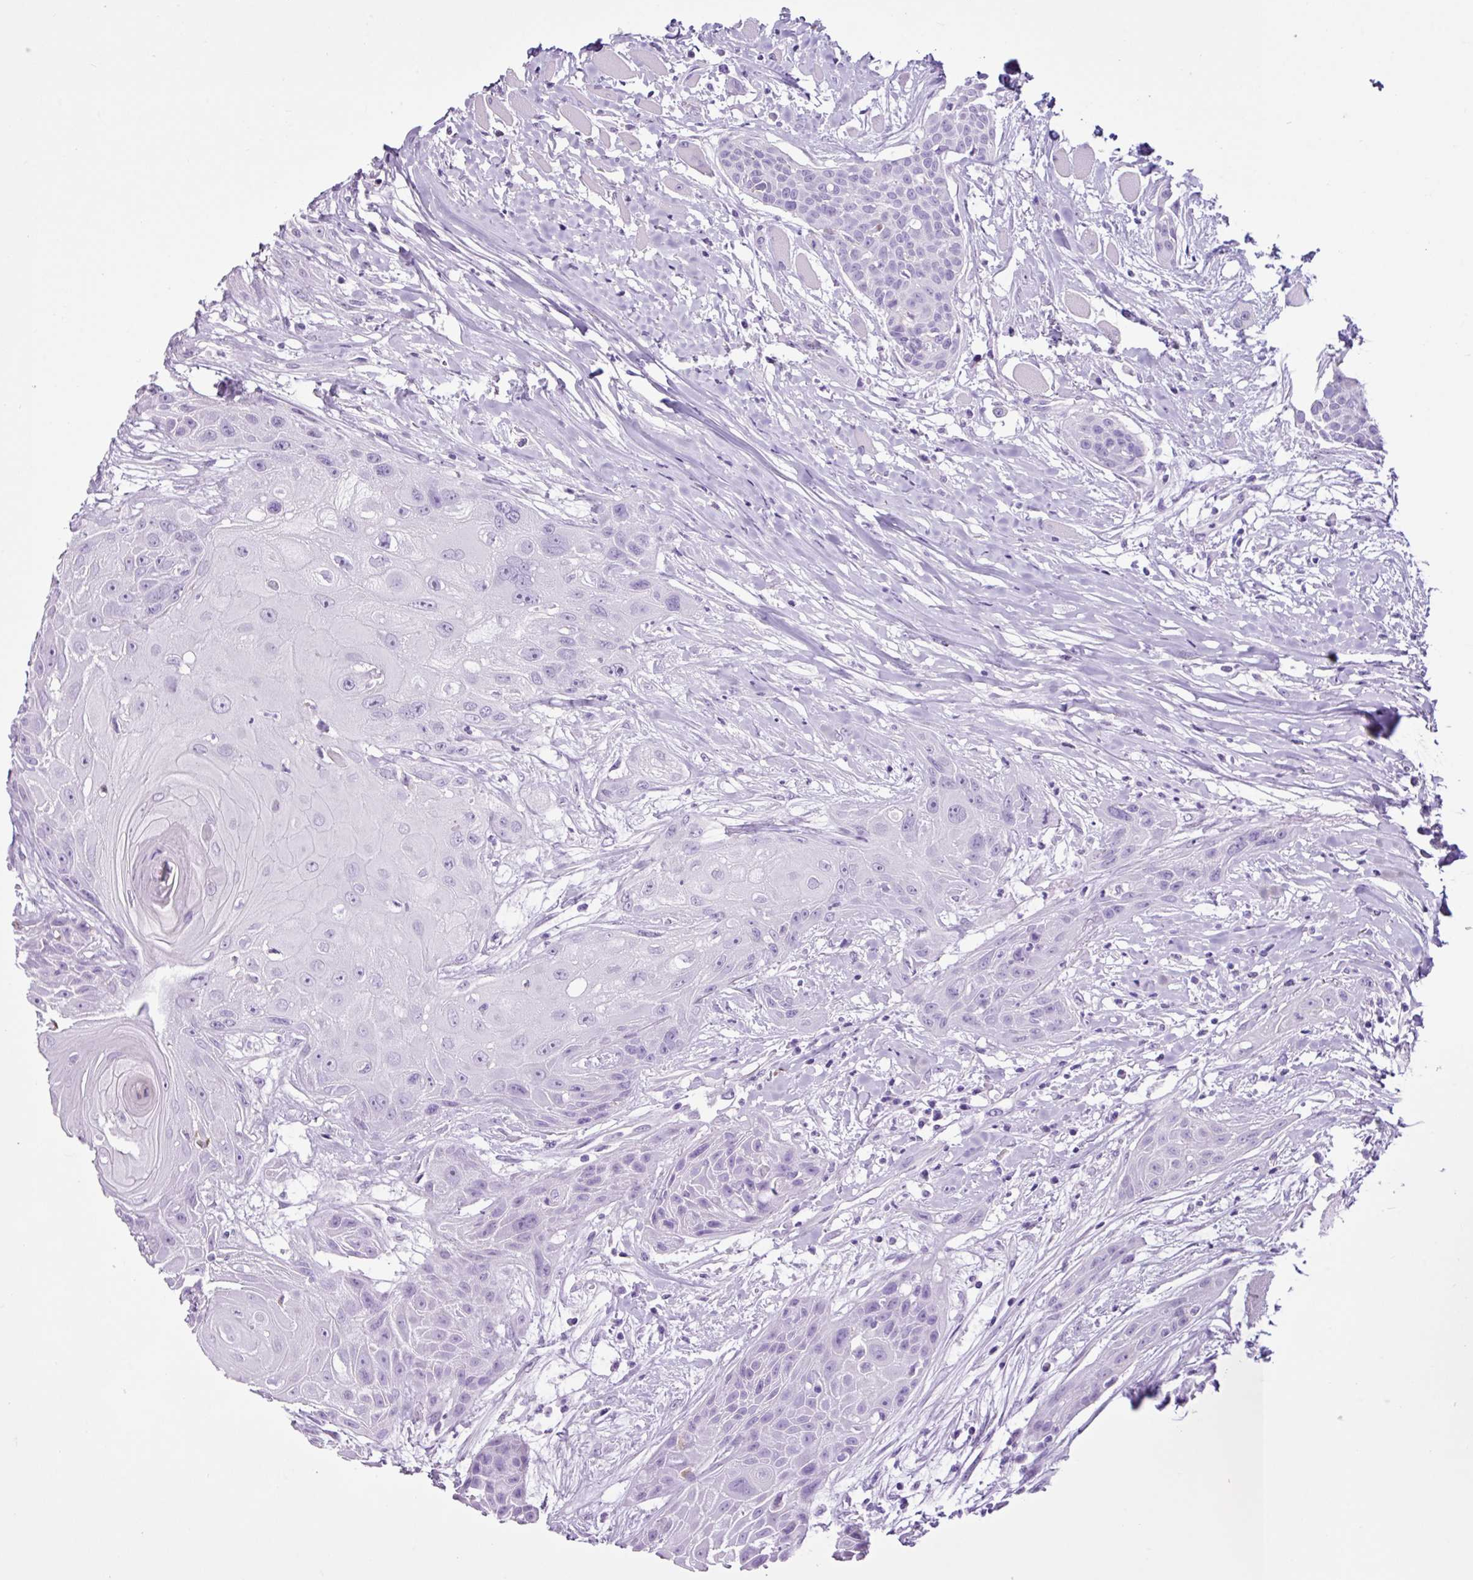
{"staining": {"intensity": "negative", "quantity": "none", "location": "none"}, "tissue": "head and neck cancer", "cell_type": "Tumor cells", "image_type": "cancer", "snomed": [{"axis": "morphology", "description": "Squamous cell carcinoma, NOS"}, {"axis": "topography", "description": "Head-Neck"}], "caption": "An immunohistochemistry histopathology image of head and neck cancer (squamous cell carcinoma) is shown. There is no staining in tumor cells of head and neck cancer (squamous cell carcinoma).", "gene": "PGR", "patient": {"sex": "female", "age": 73}}